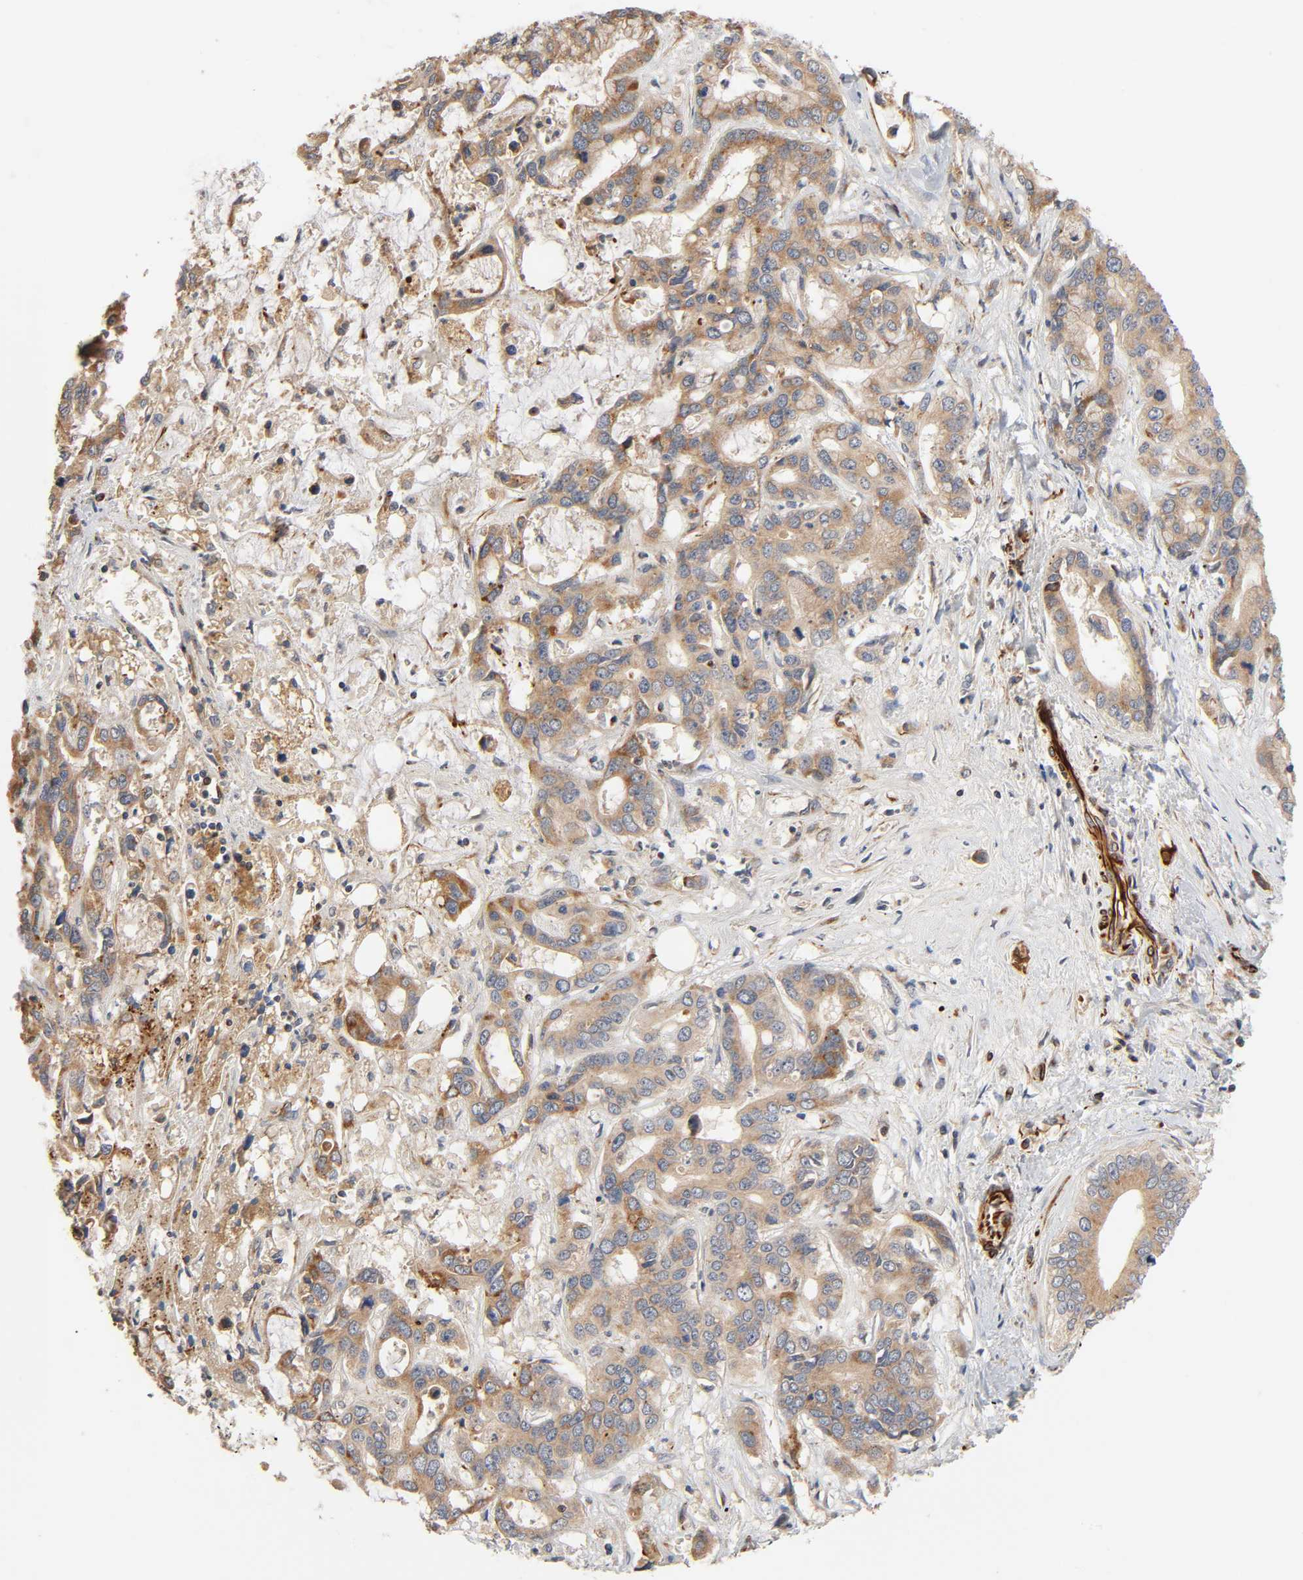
{"staining": {"intensity": "moderate", "quantity": ">75%", "location": "cytoplasmic/membranous"}, "tissue": "liver cancer", "cell_type": "Tumor cells", "image_type": "cancer", "snomed": [{"axis": "morphology", "description": "Cholangiocarcinoma"}, {"axis": "topography", "description": "Liver"}], "caption": "This image displays liver cancer (cholangiocarcinoma) stained with immunohistochemistry (IHC) to label a protein in brown. The cytoplasmic/membranous of tumor cells show moderate positivity for the protein. Nuclei are counter-stained blue.", "gene": "REEP6", "patient": {"sex": "female", "age": 65}}